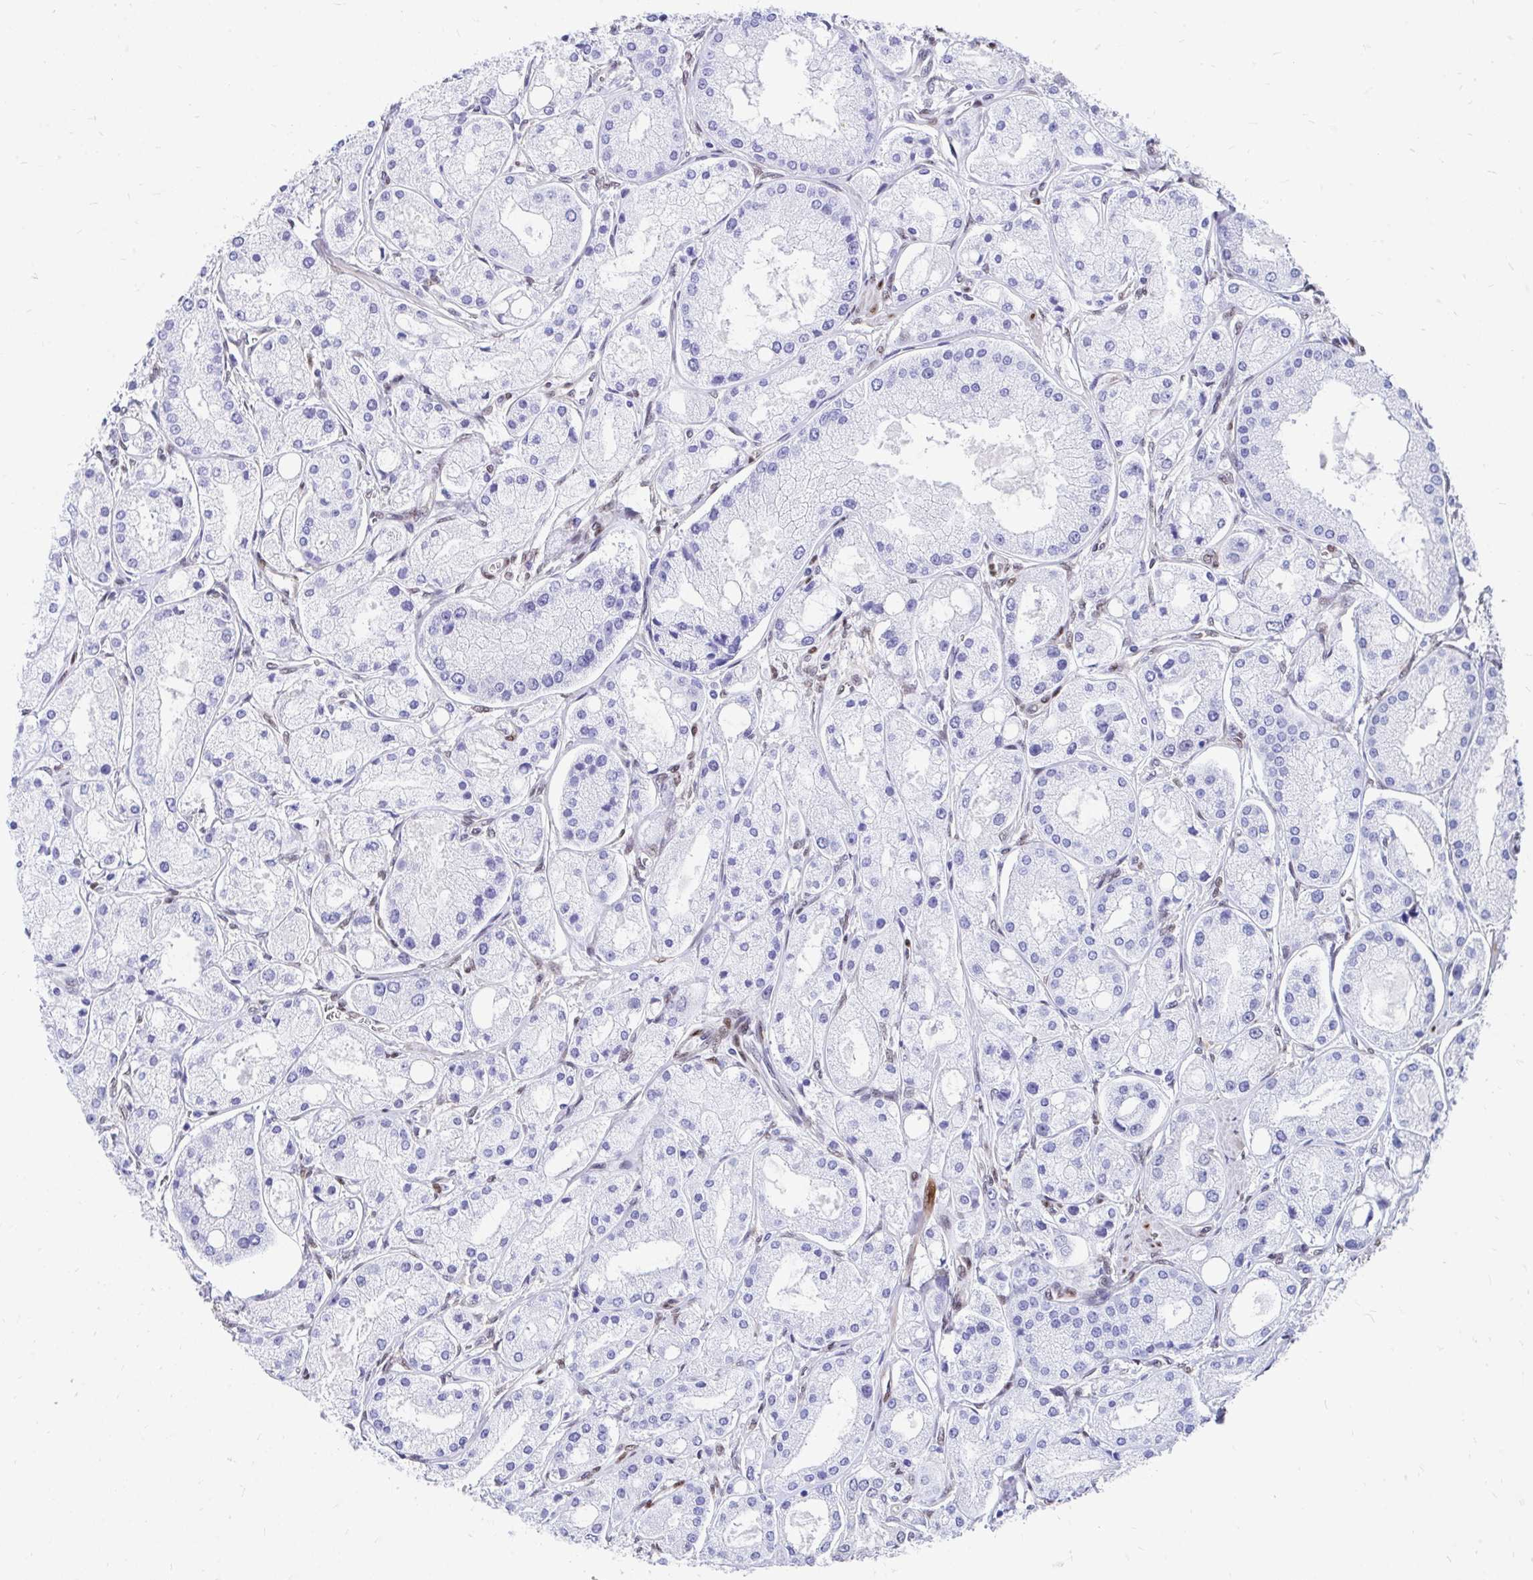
{"staining": {"intensity": "negative", "quantity": "none", "location": "none"}, "tissue": "prostate cancer", "cell_type": "Tumor cells", "image_type": "cancer", "snomed": [{"axis": "morphology", "description": "Adenocarcinoma, High grade"}, {"axis": "topography", "description": "Prostate"}], "caption": "Tumor cells show no significant positivity in prostate cancer (adenocarcinoma (high-grade)).", "gene": "RBPMS", "patient": {"sex": "male", "age": 66}}